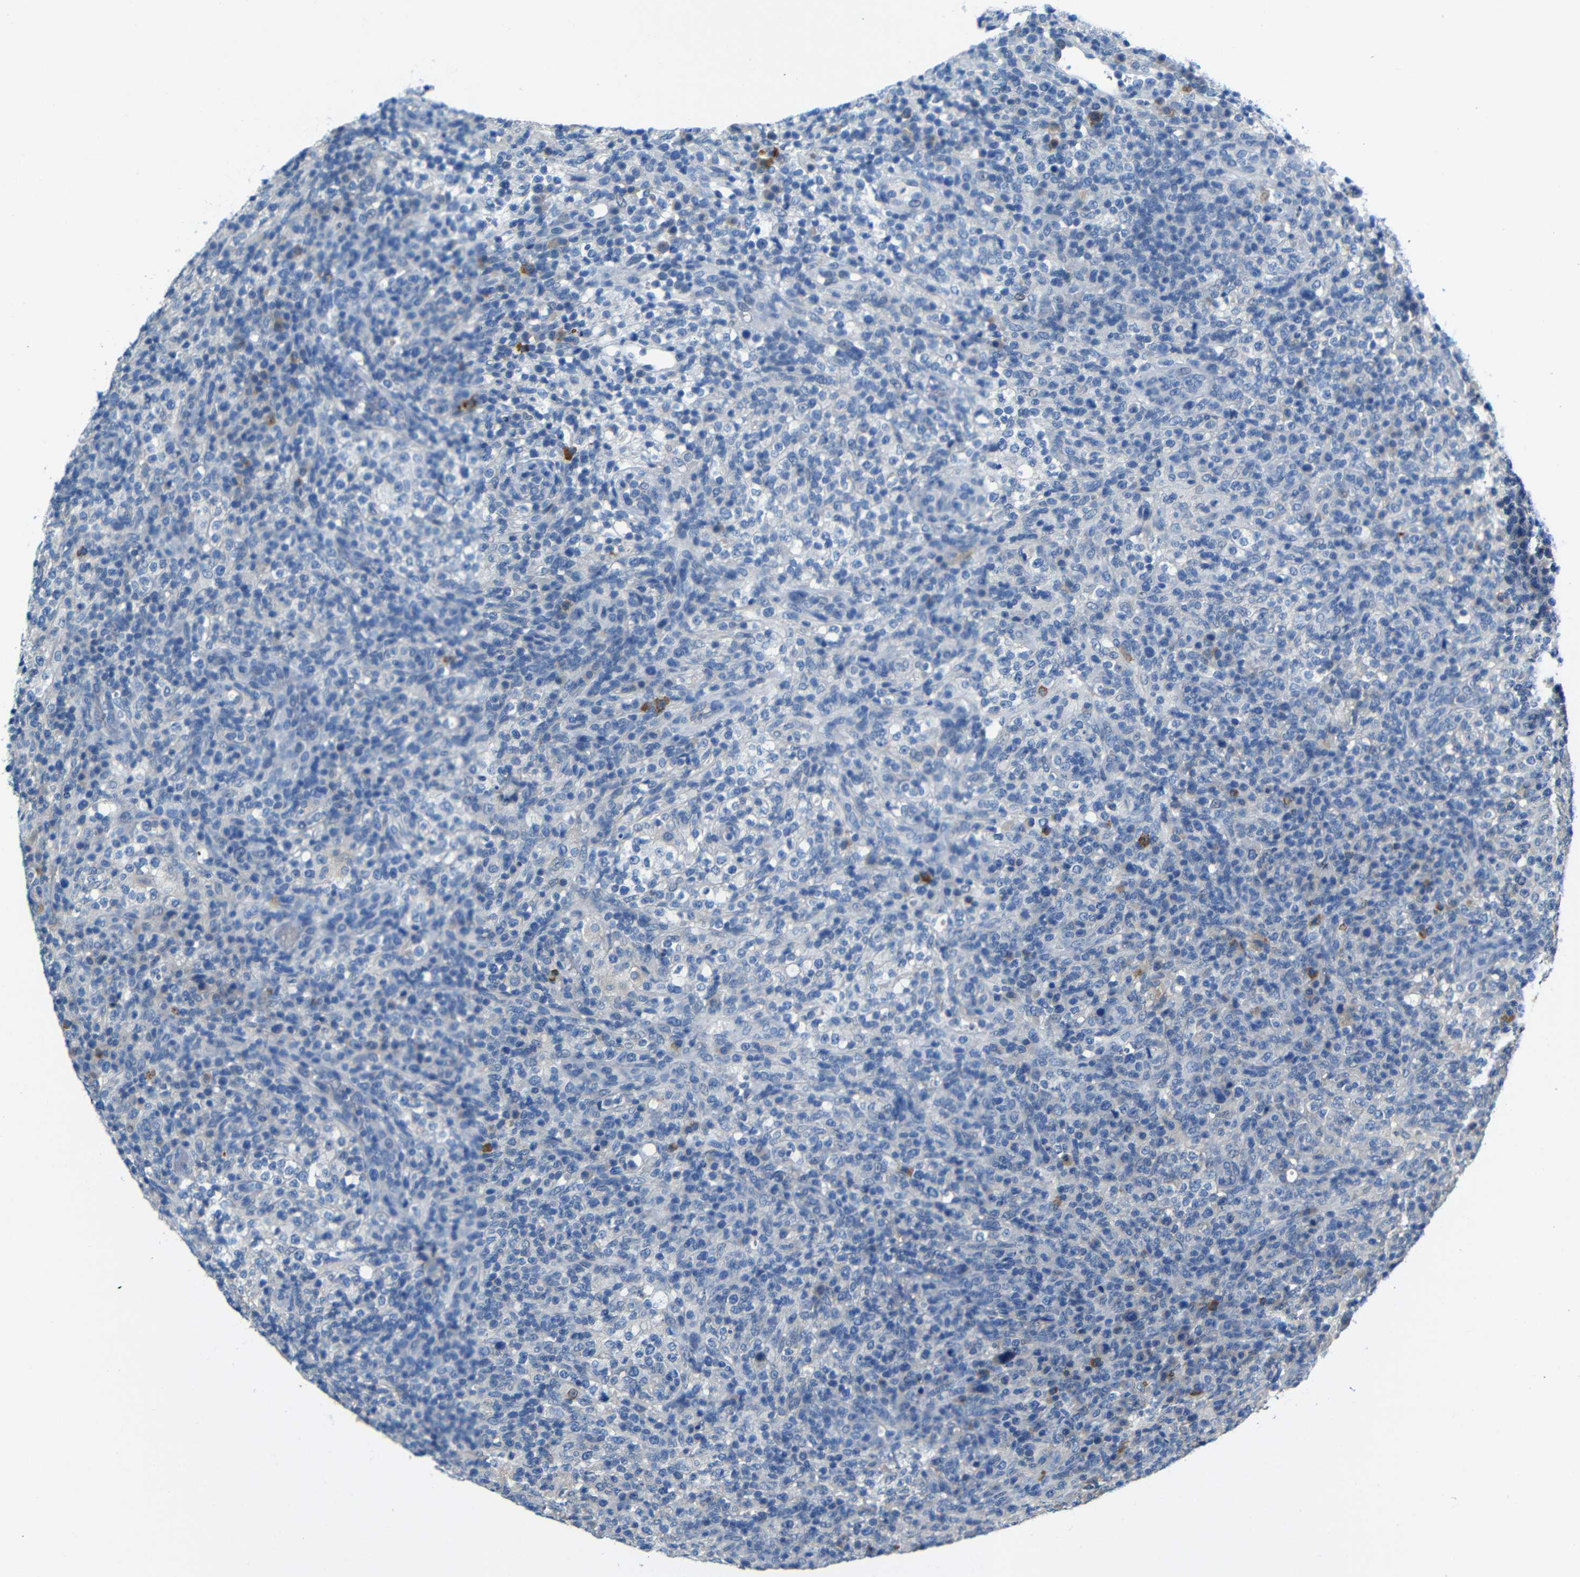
{"staining": {"intensity": "negative", "quantity": "none", "location": "none"}, "tissue": "lymphoma", "cell_type": "Tumor cells", "image_type": "cancer", "snomed": [{"axis": "morphology", "description": "Malignant lymphoma, non-Hodgkin's type, High grade"}, {"axis": "topography", "description": "Lymph node"}], "caption": "This is an IHC photomicrograph of malignant lymphoma, non-Hodgkin's type (high-grade). There is no expression in tumor cells.", "gene": "NEGR1", "patient": {"sex": "female", "age": 76}}